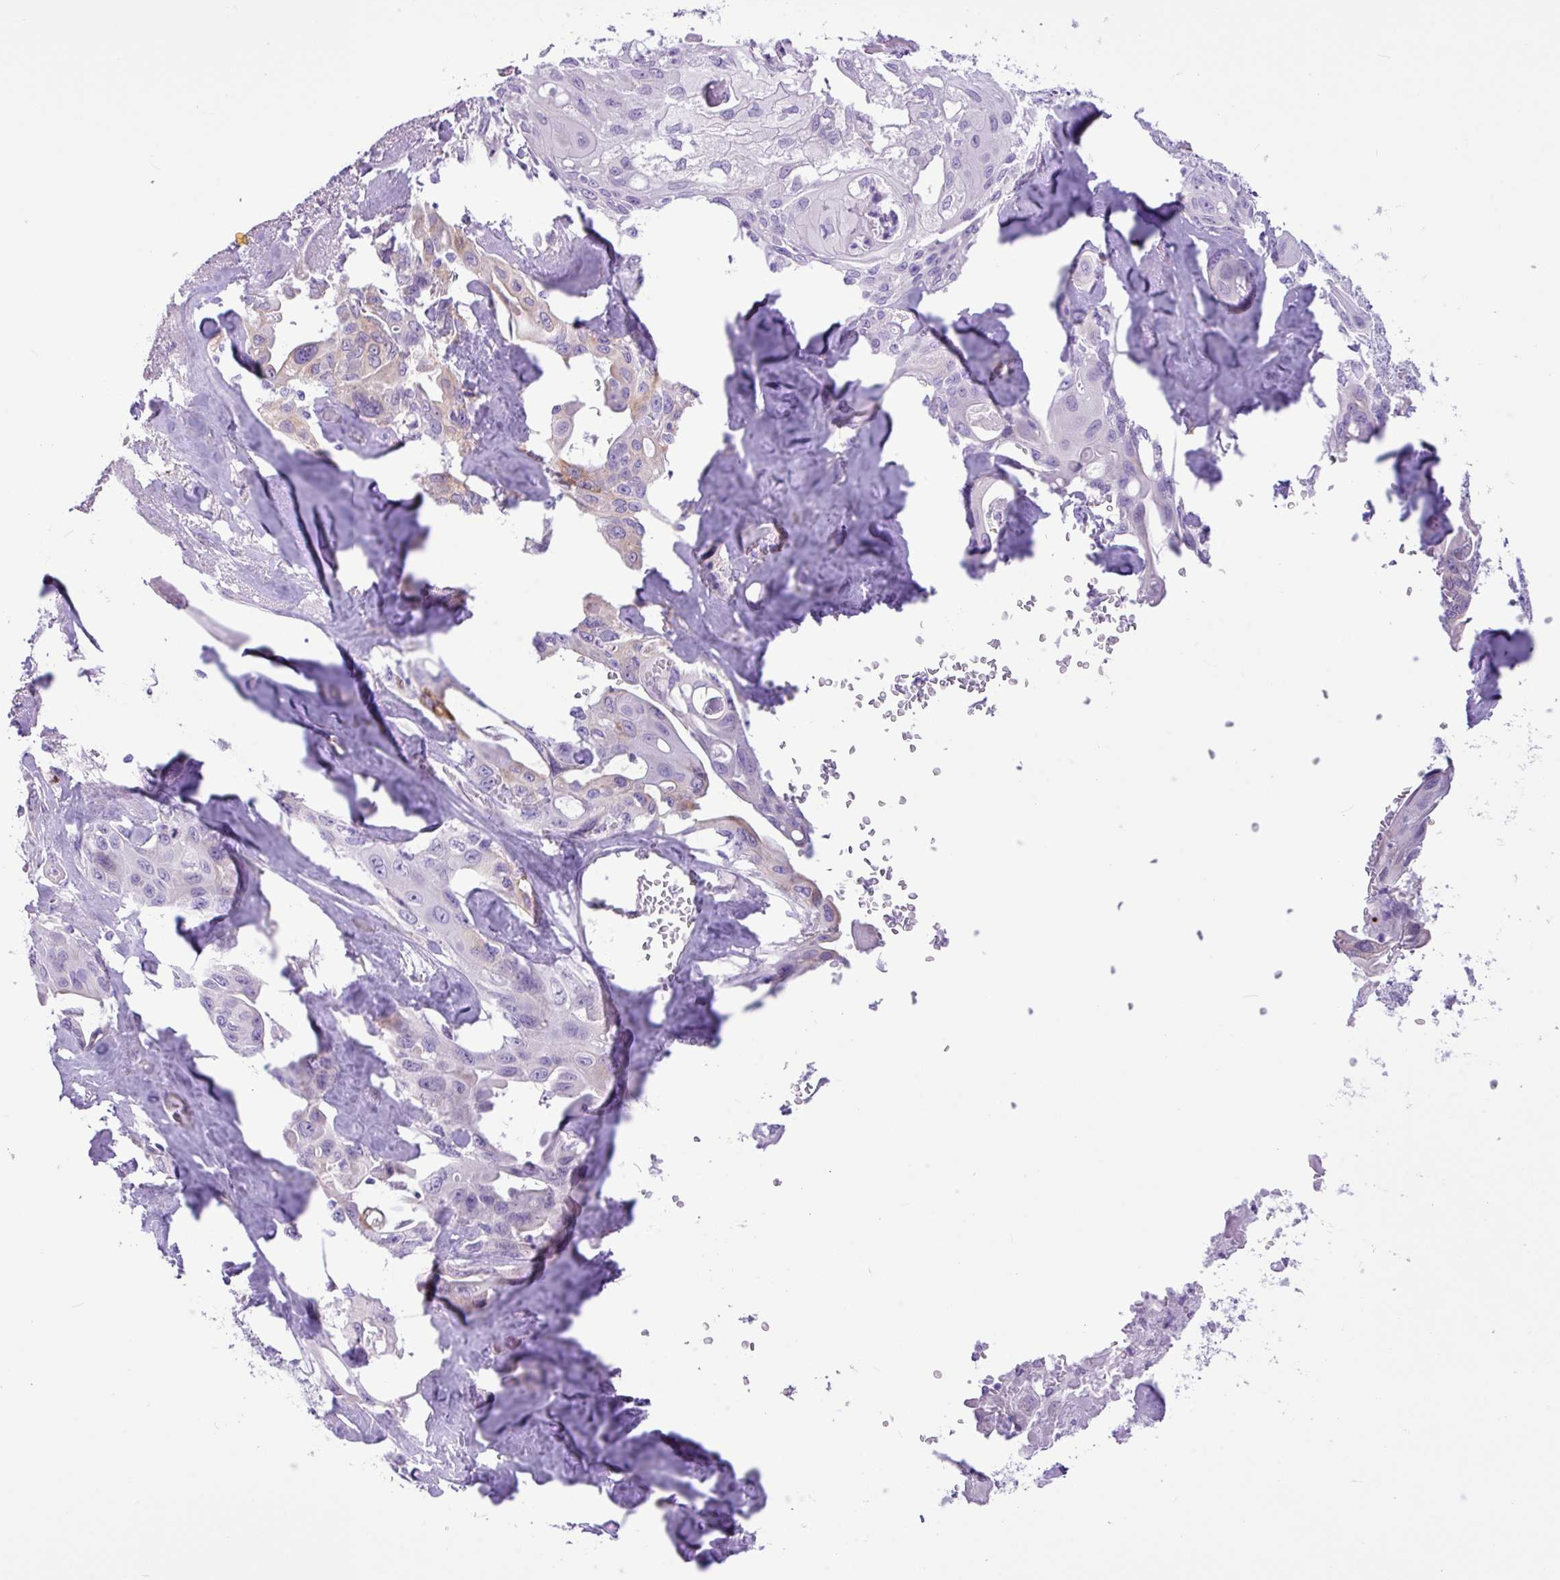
{"staining": {"intensity": "negative", "quantity": "none", "location": "none"}, "tissue": "cervical cancer", "cell_type": "Tumor cells", "image_type": "cancer", "snomed": [{"axis": "morphology", "description": "Squamous cell carcinoma, NOS"}, {"axis": "topography", "description": "Cervix"}], "caption": "This is an IHC micrograph of cervical cancer. There is no positivity in tumor cells.", "gene": "SLC38A1", "patient": {"sex": "female", "age": 67}}